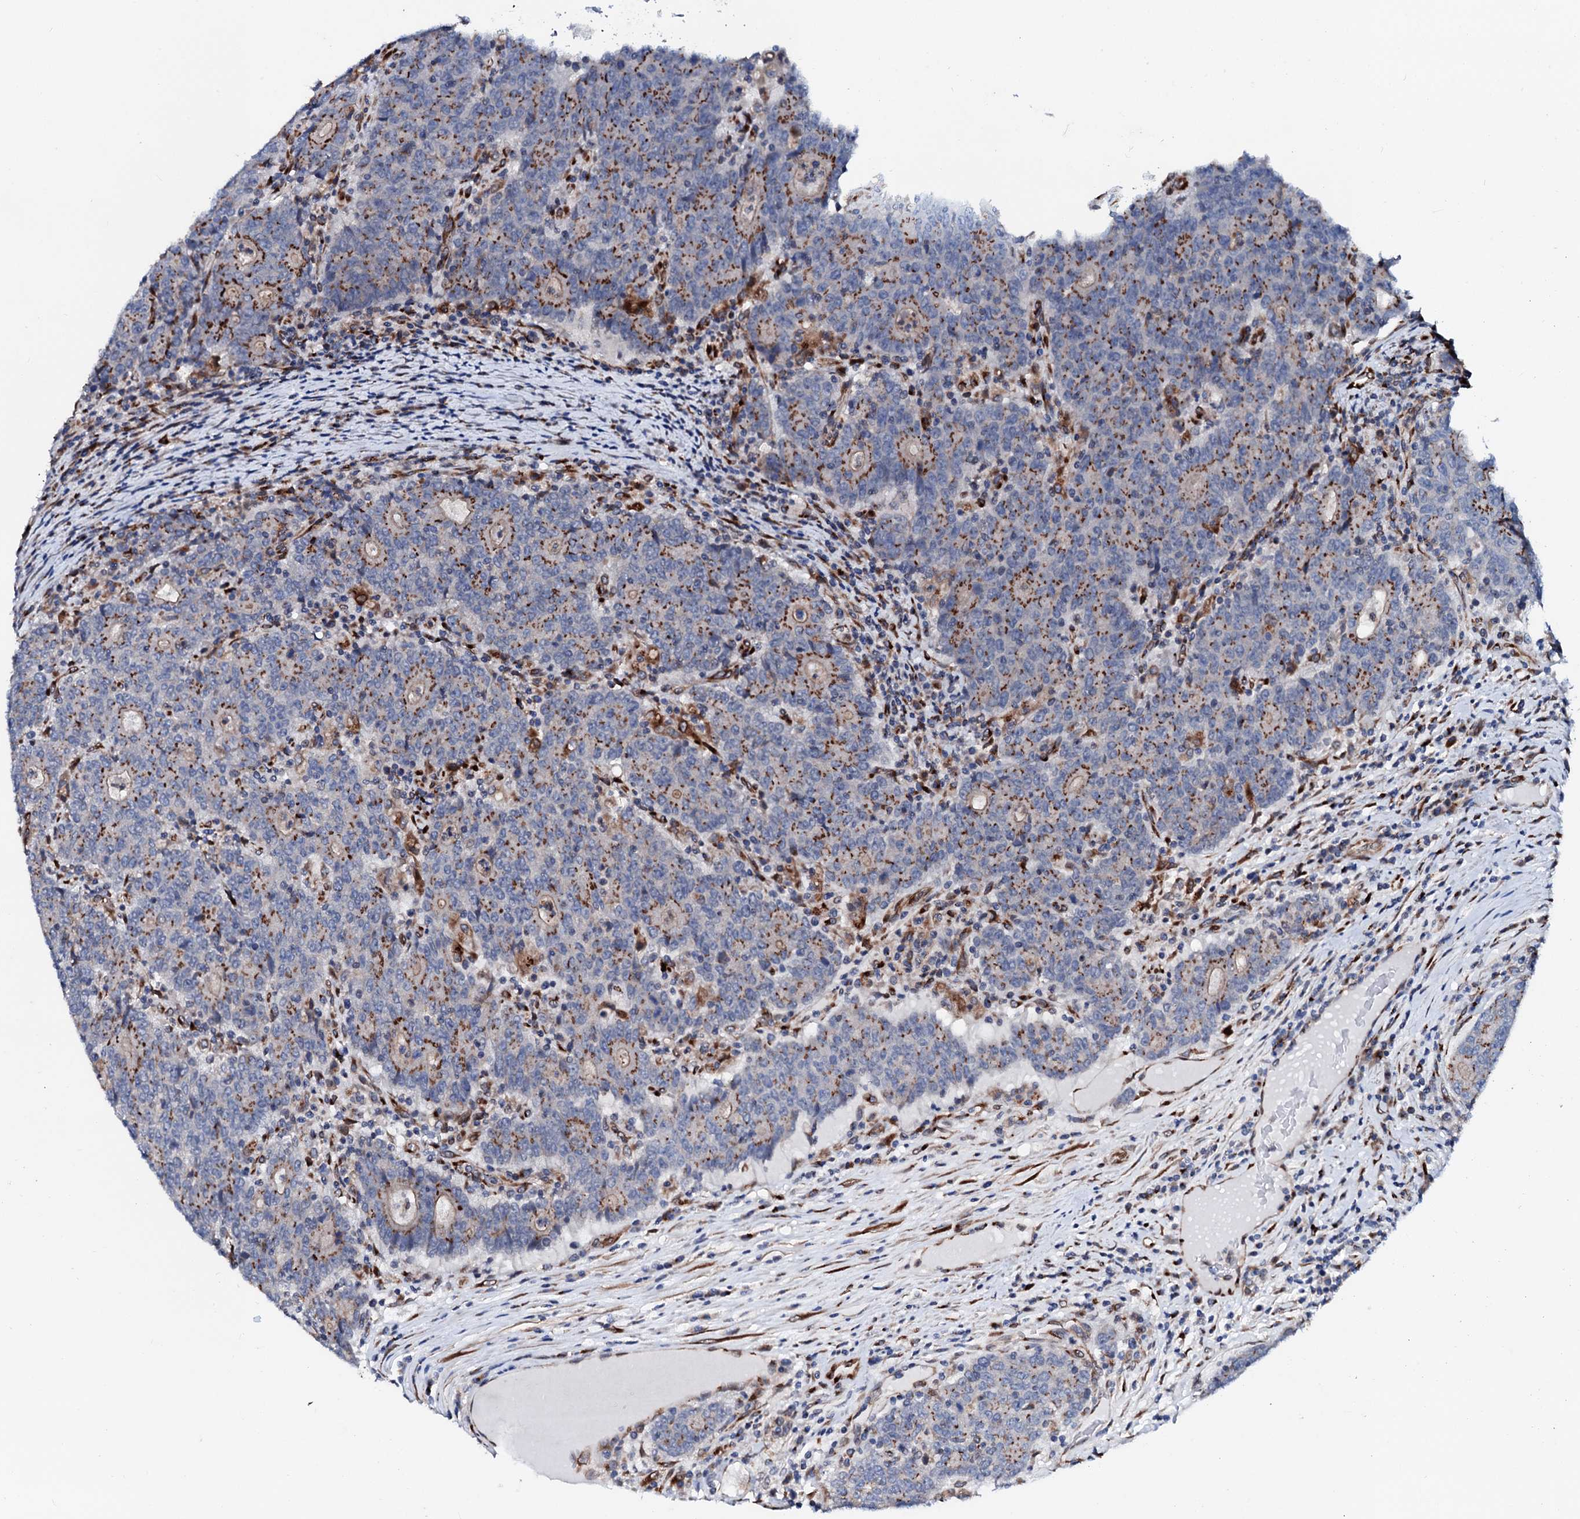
{"staining": {"intensity": "moderate", "quantity": "25%-75%", "location": "cytoplasmic/membranous"}, "tissue": "colorectal cancer", "cell_type": "Tumor cells", "image_type": "cancer", "snomed": [{"axis": "morphology", "description": "Adenocarcinoma, NOS"}, {"axis": "topography", "description": "Colon"}], "caption": "Immunohistochemistry (IHC) micrograph of human adenocarcinoma (colorectal) stained for a protein (brown), which displays medium levels of moderate cytoplasmic/membranous positivity in approximately 25%-75% of tumor cells.", "gene": "TMCO3", "patient": {"sex": "female", "age": 75}}